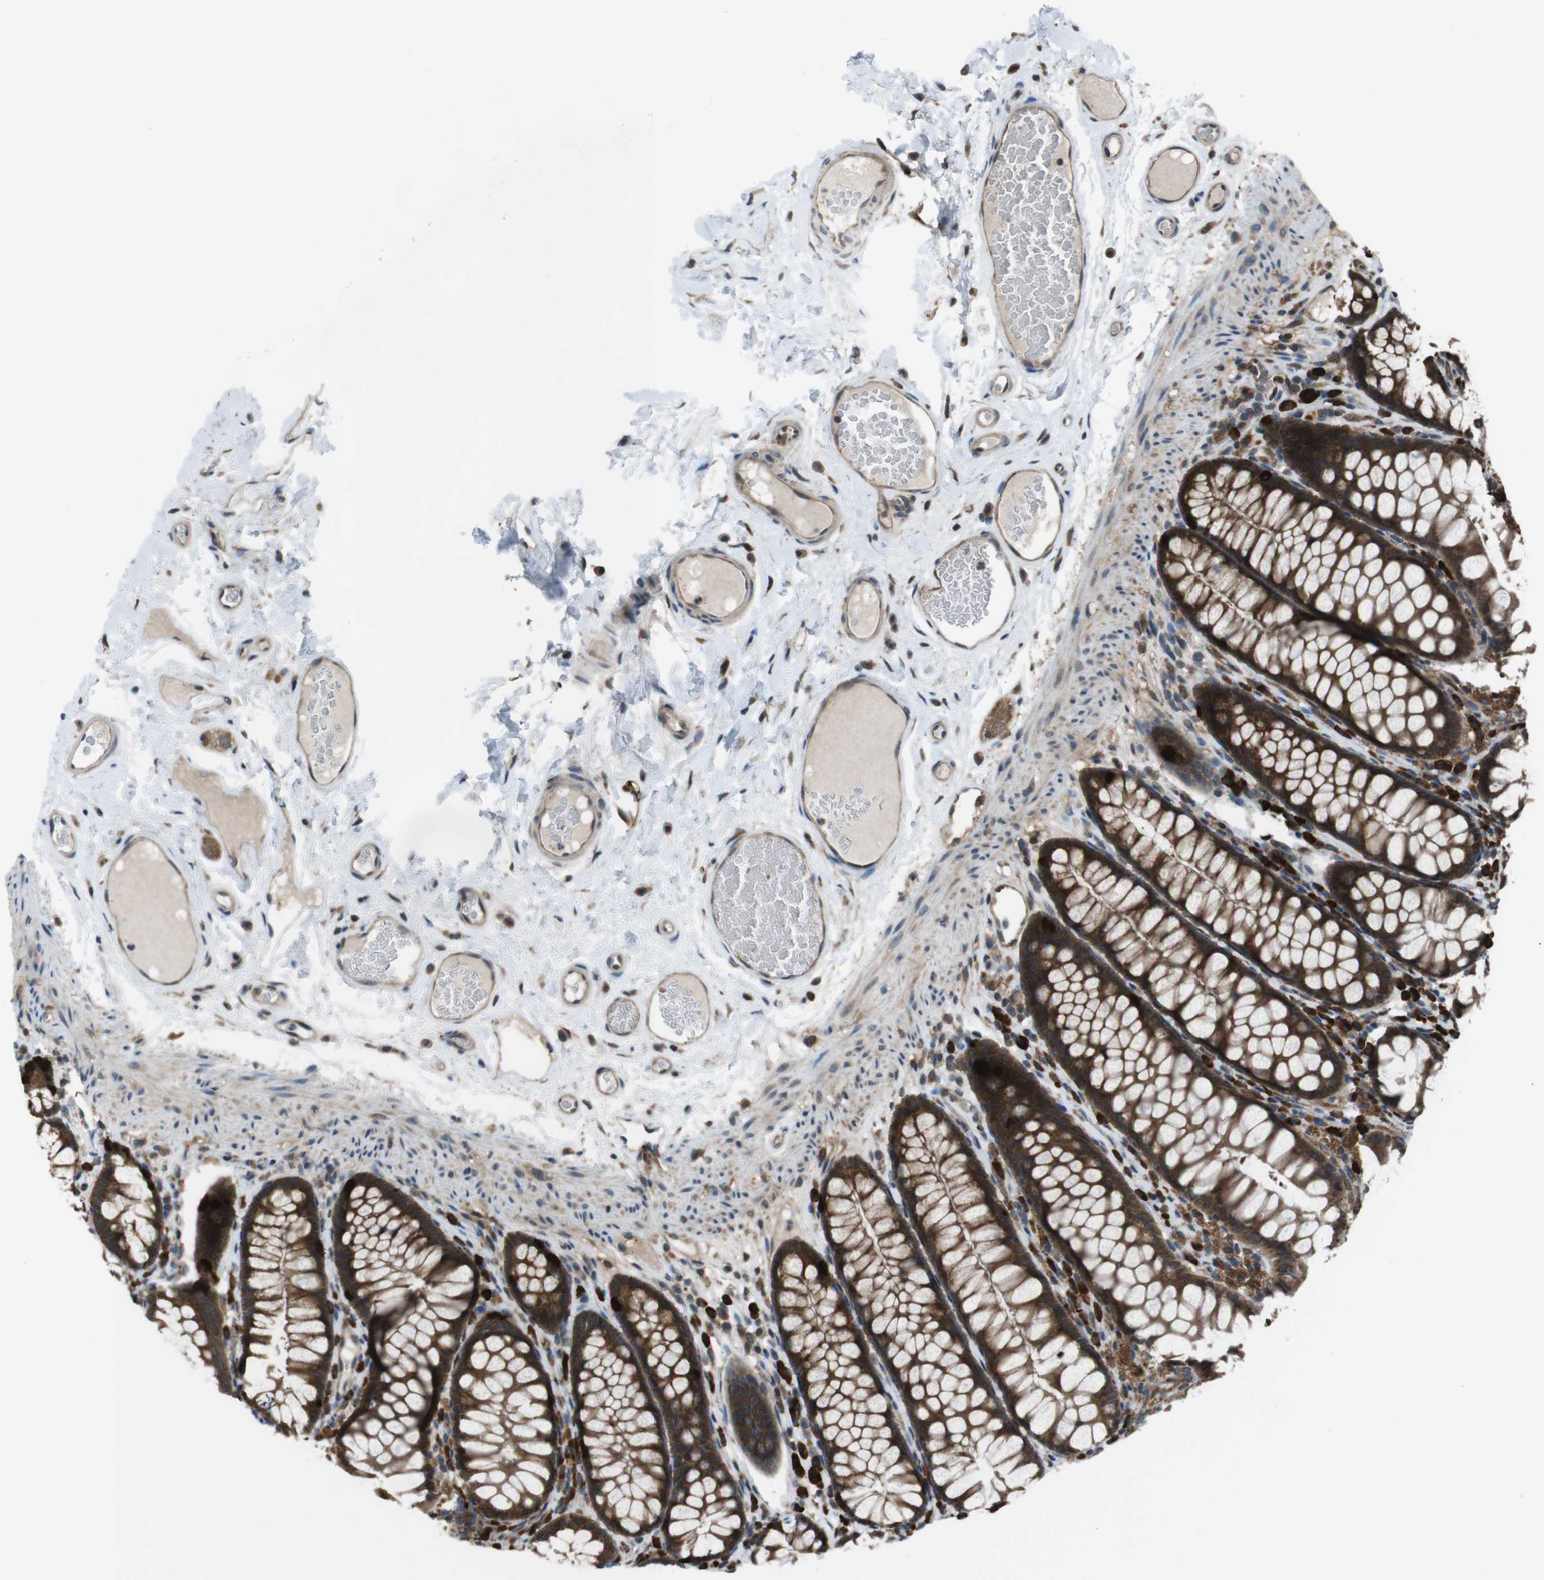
{"staining": {"intensity": "weak", "quantity": ">75%", "location": "cytoplasmic/membranous"}, "tissue": "colon", "cell_type": "Endothelial cells", "image_type": "normal", "snomed": [{"axis": "morphology", "description": "Normal tissue, NOS"}, {"axis": "topography", "description": "Colon"}], "caption": "Protein expression analysis of unremarkable colon demonstrates weak cytoplasmic/membranous expression in about >75% of endothelial cells. The protein of interest is shown in brown color, while the nuclei are stained blue.", "gene": "SSR3", "patient": {"sex": "female", "age": 55}}